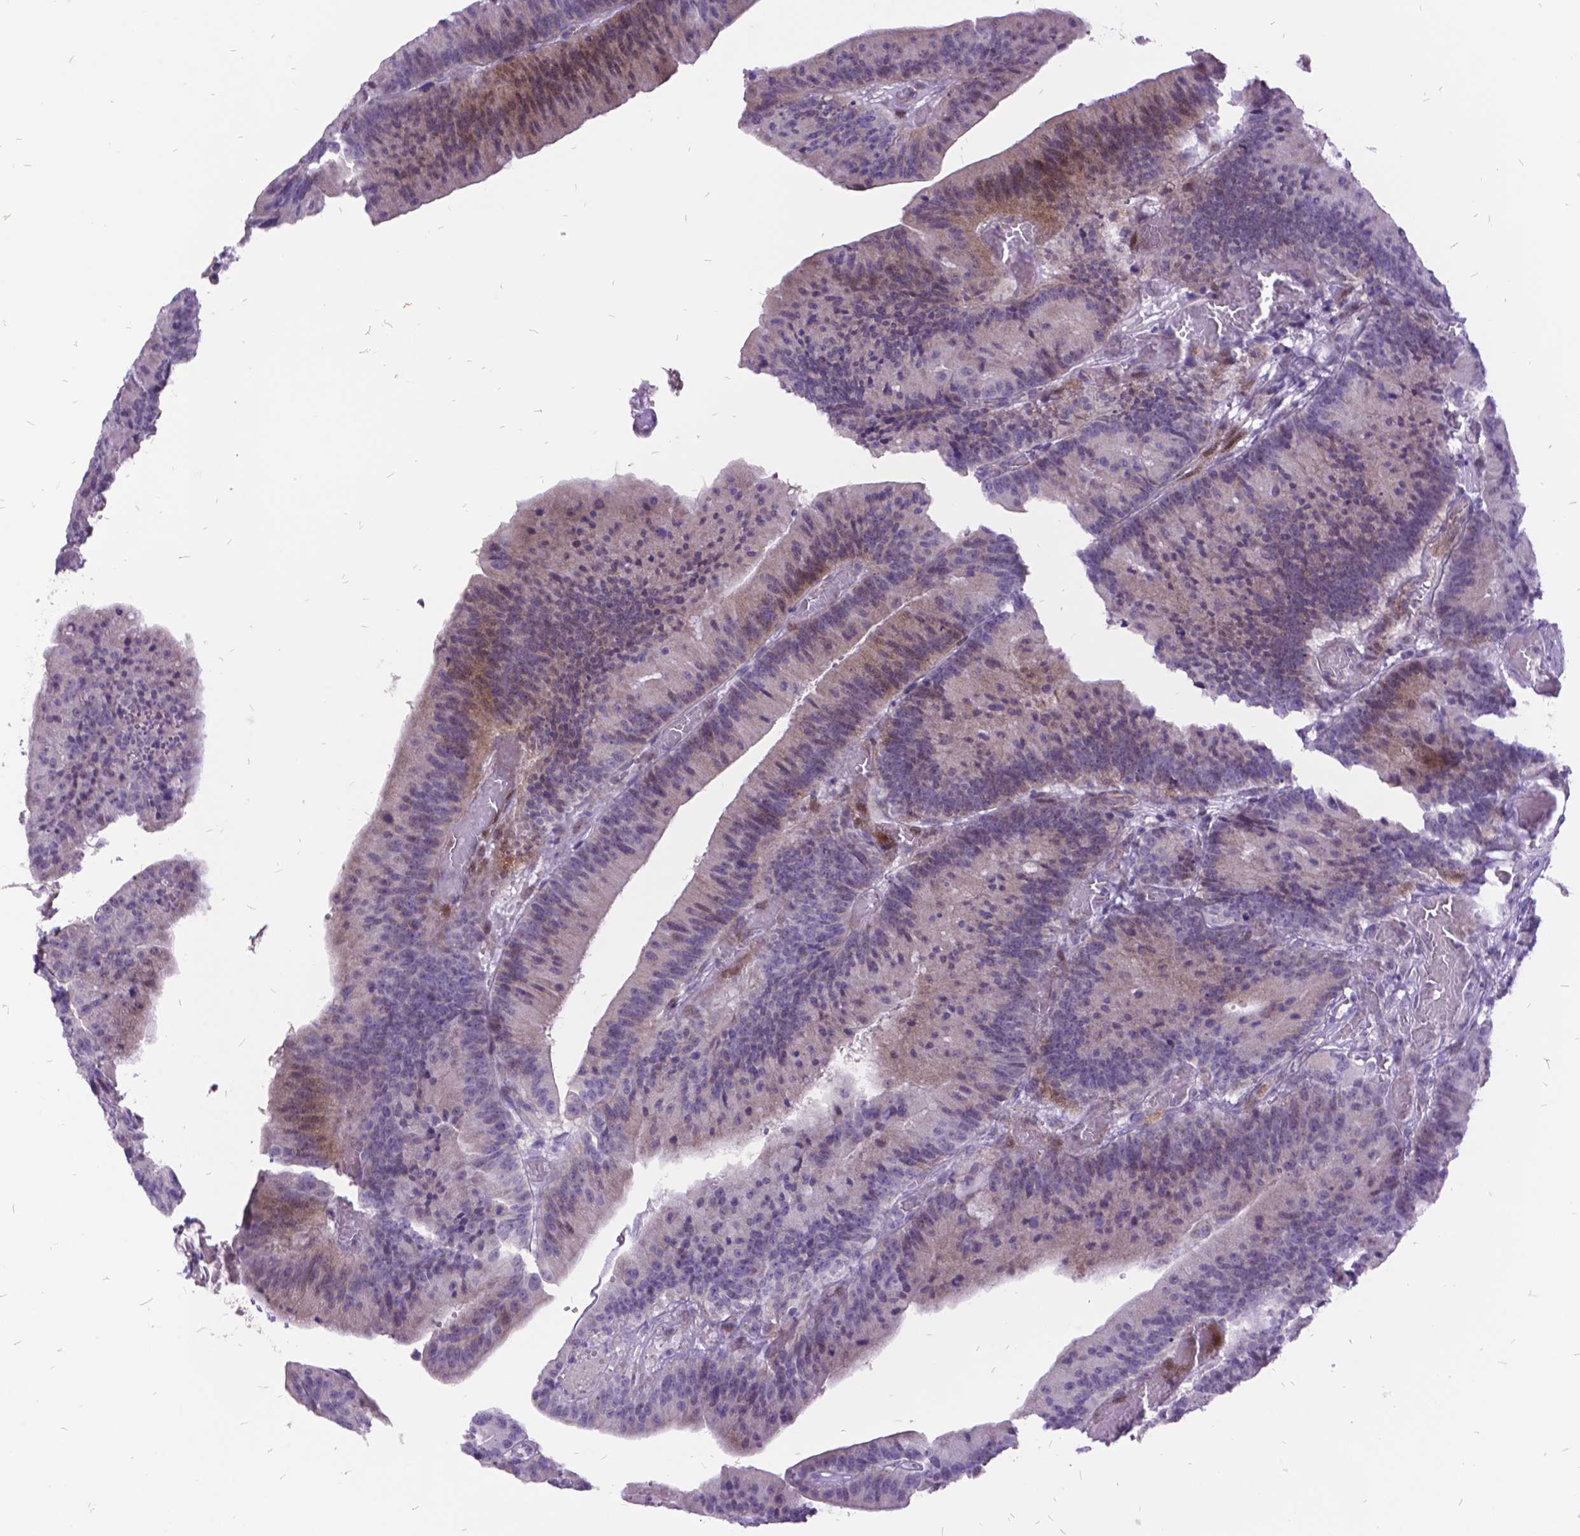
{"staining": {"intensity": "weak", "quantity": "25%-75%", "location": "cytoplasmic/membranous"}, "tissue": "colorectal cancer", "cell_type": "Tumor cells", "image_type": "cancer", "snomed": [{"axis": "morphology", "description": "Adenocarcinoma, NOS"}, {"axis": "topography", "description": "Colon"}], "caption": "Protein expression analysis of human colorectal adenocarcinoma reveals weak cytoplasmic/membranous positivity in about 25%-75% of tumor cells.", "gene": "ITGB6", "patient": {"sex": "female", "age": 78}}